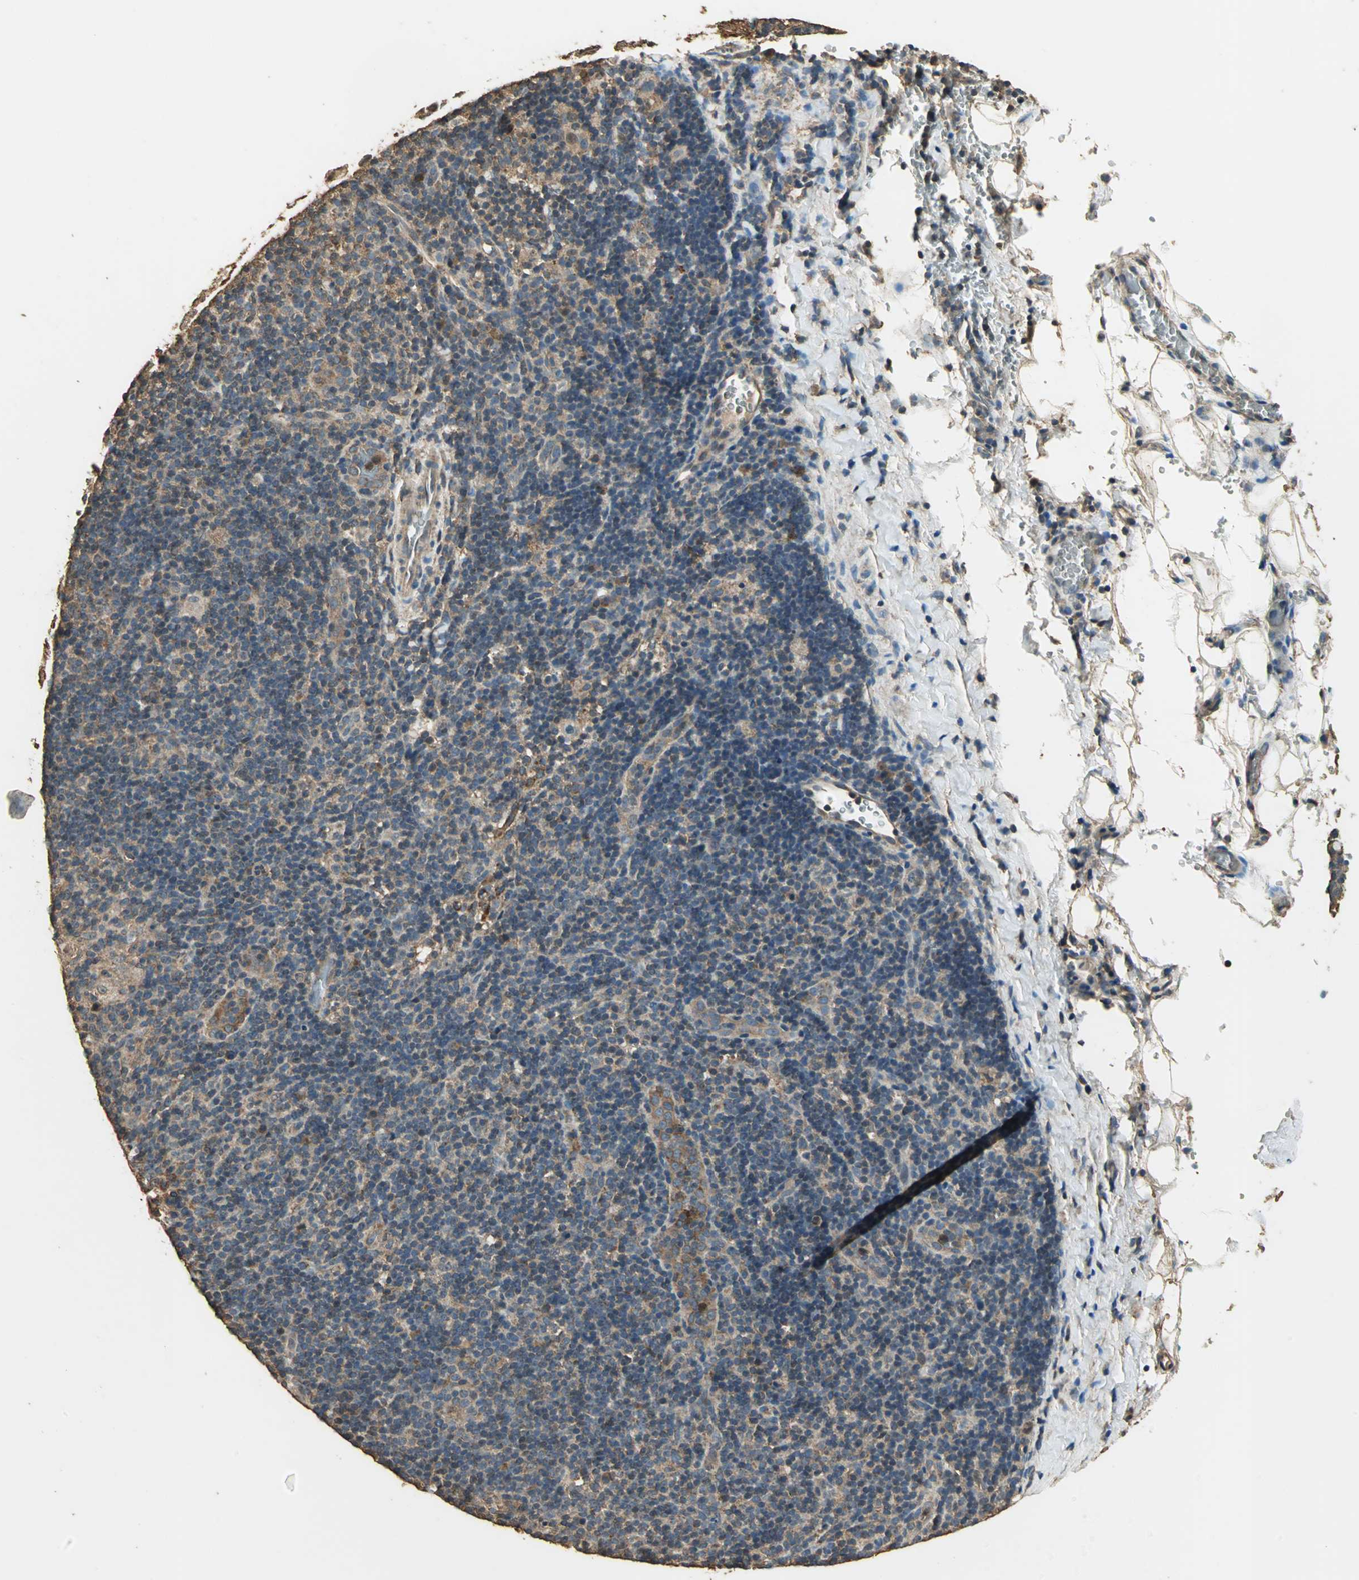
{"staining": {"intensity": "weak", "quantity": "25%-75%", "location": "cytoplasmic/membranous"}, "tissue": "lymphoma", "cell_type": "Tumor cells", "image_type": "cancer", "snomed": [{"axis": "morphology", "description": "Hodgkin's disease, NOS"}, {"axis": "topography", "description": "Lymph node"}], "caption": "DAB (3,3'-diaminobenzidine) immunohistochemical staining of lymphoma demonstrates weak cytoplasmic/membranous protein expression in approximately 25%-75% of tumor cells. The staining is performed using DAB (3,3'-diaminobenzidine) brown chromogen to label protein expression. The nuclei are counter-stained blue using hematoxylin.", "gene": "TMPRSS4", "patient": {"sex": "female", "age": 57}}